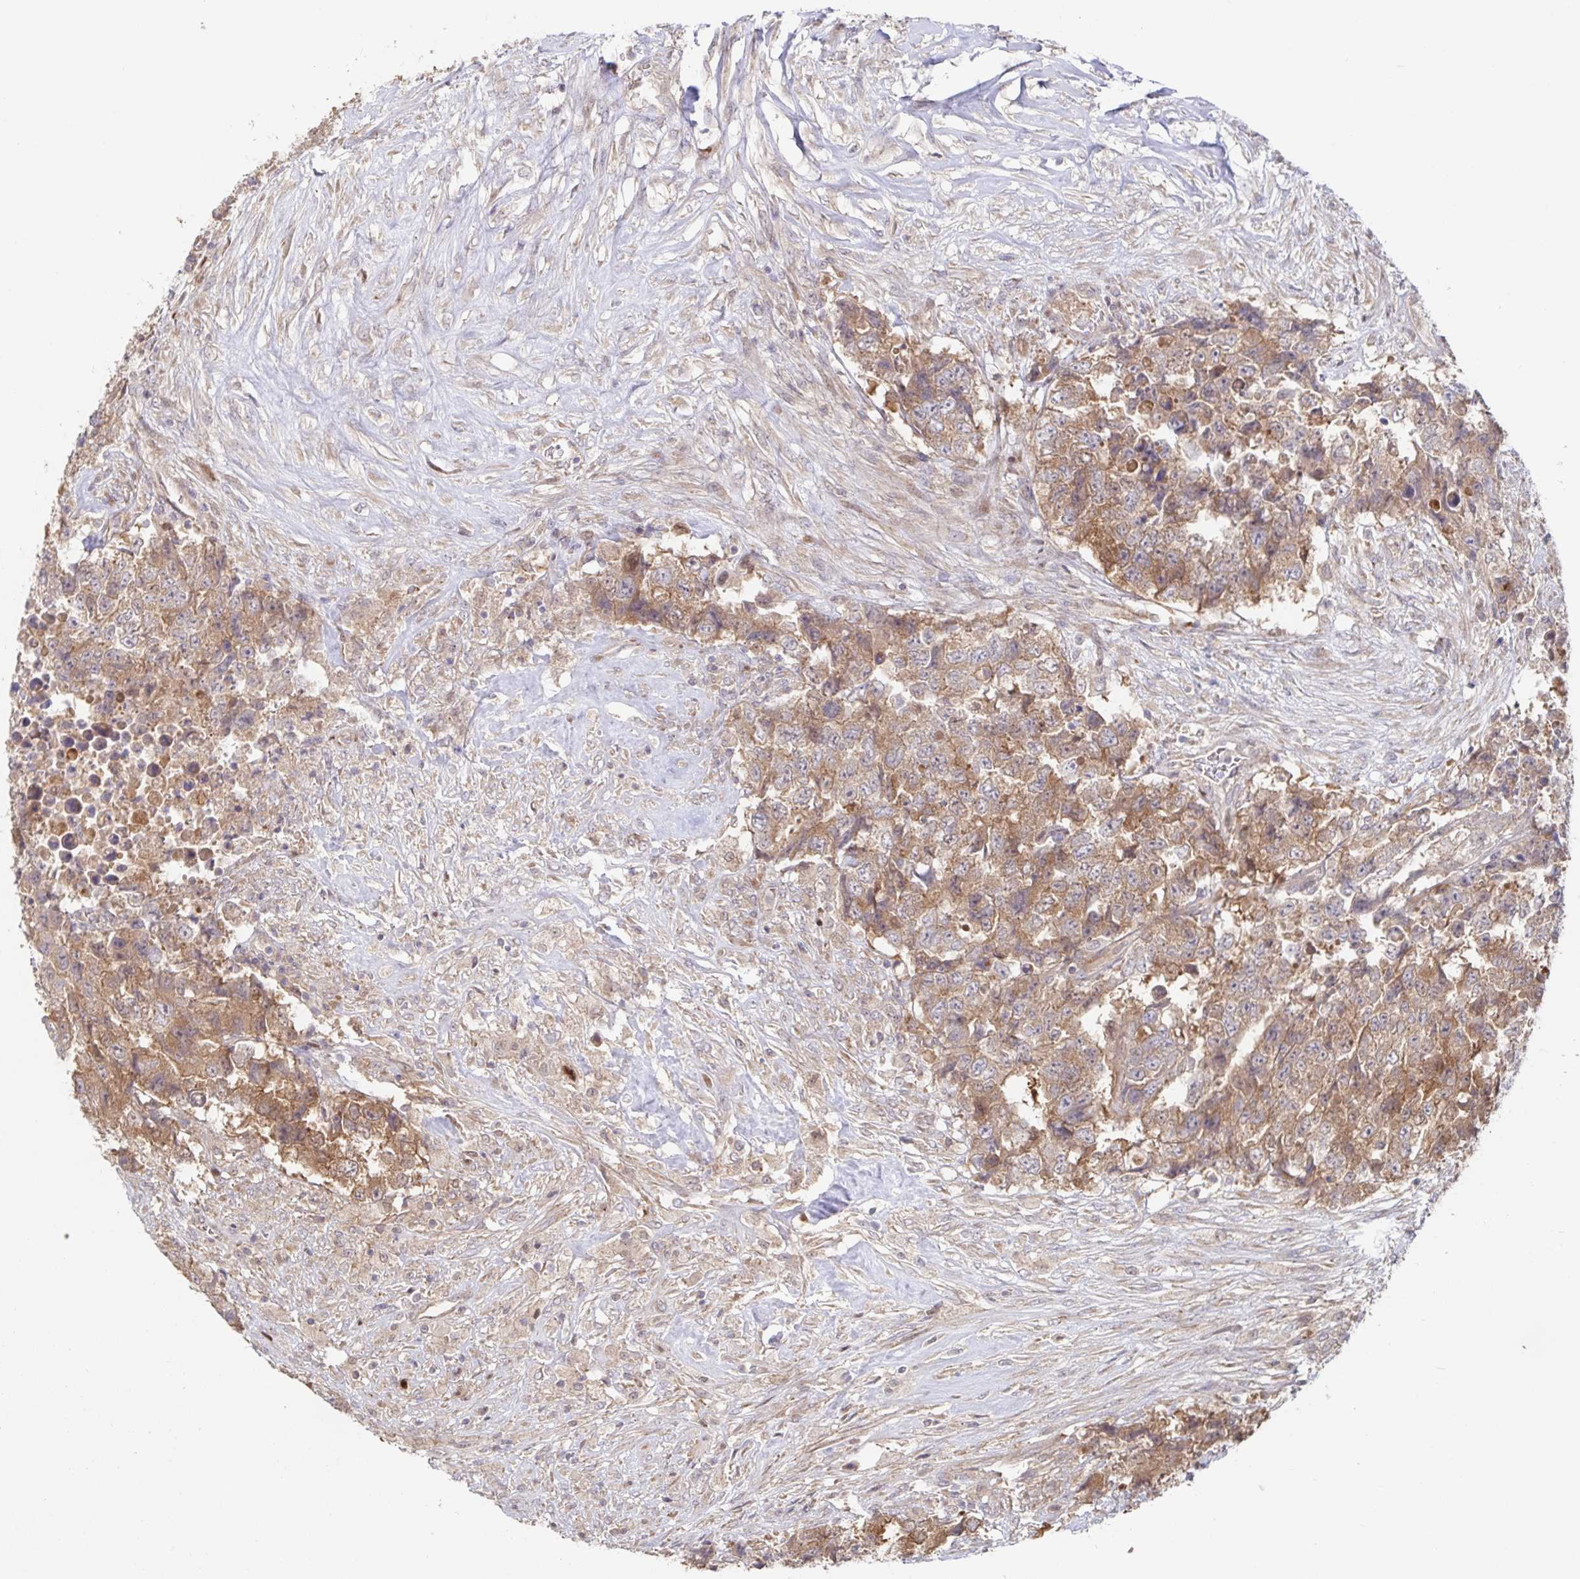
{"staining": {"intensity": "moderate", "quantity": ">75%", "location": "cytoplasmic/membranous"}, "tissue": "testis cancer", "cell_type": "Tumor cells", "image_type": "cancer", "snomed": [{"axis": "morphology", "description": "Carcinoma, Embryonal, NOS"}, {"axis": "topography", "description": "Testis"}], "caption": "A photomicrograph of embryonal carcinoma (testis) stained for a protein displays moderate cytoplasmic/membranous brown staining in tumor cells. Nuclei are stained in blue.", "gene": "AACS", "patient": {"sex": "male", "age": 24}}